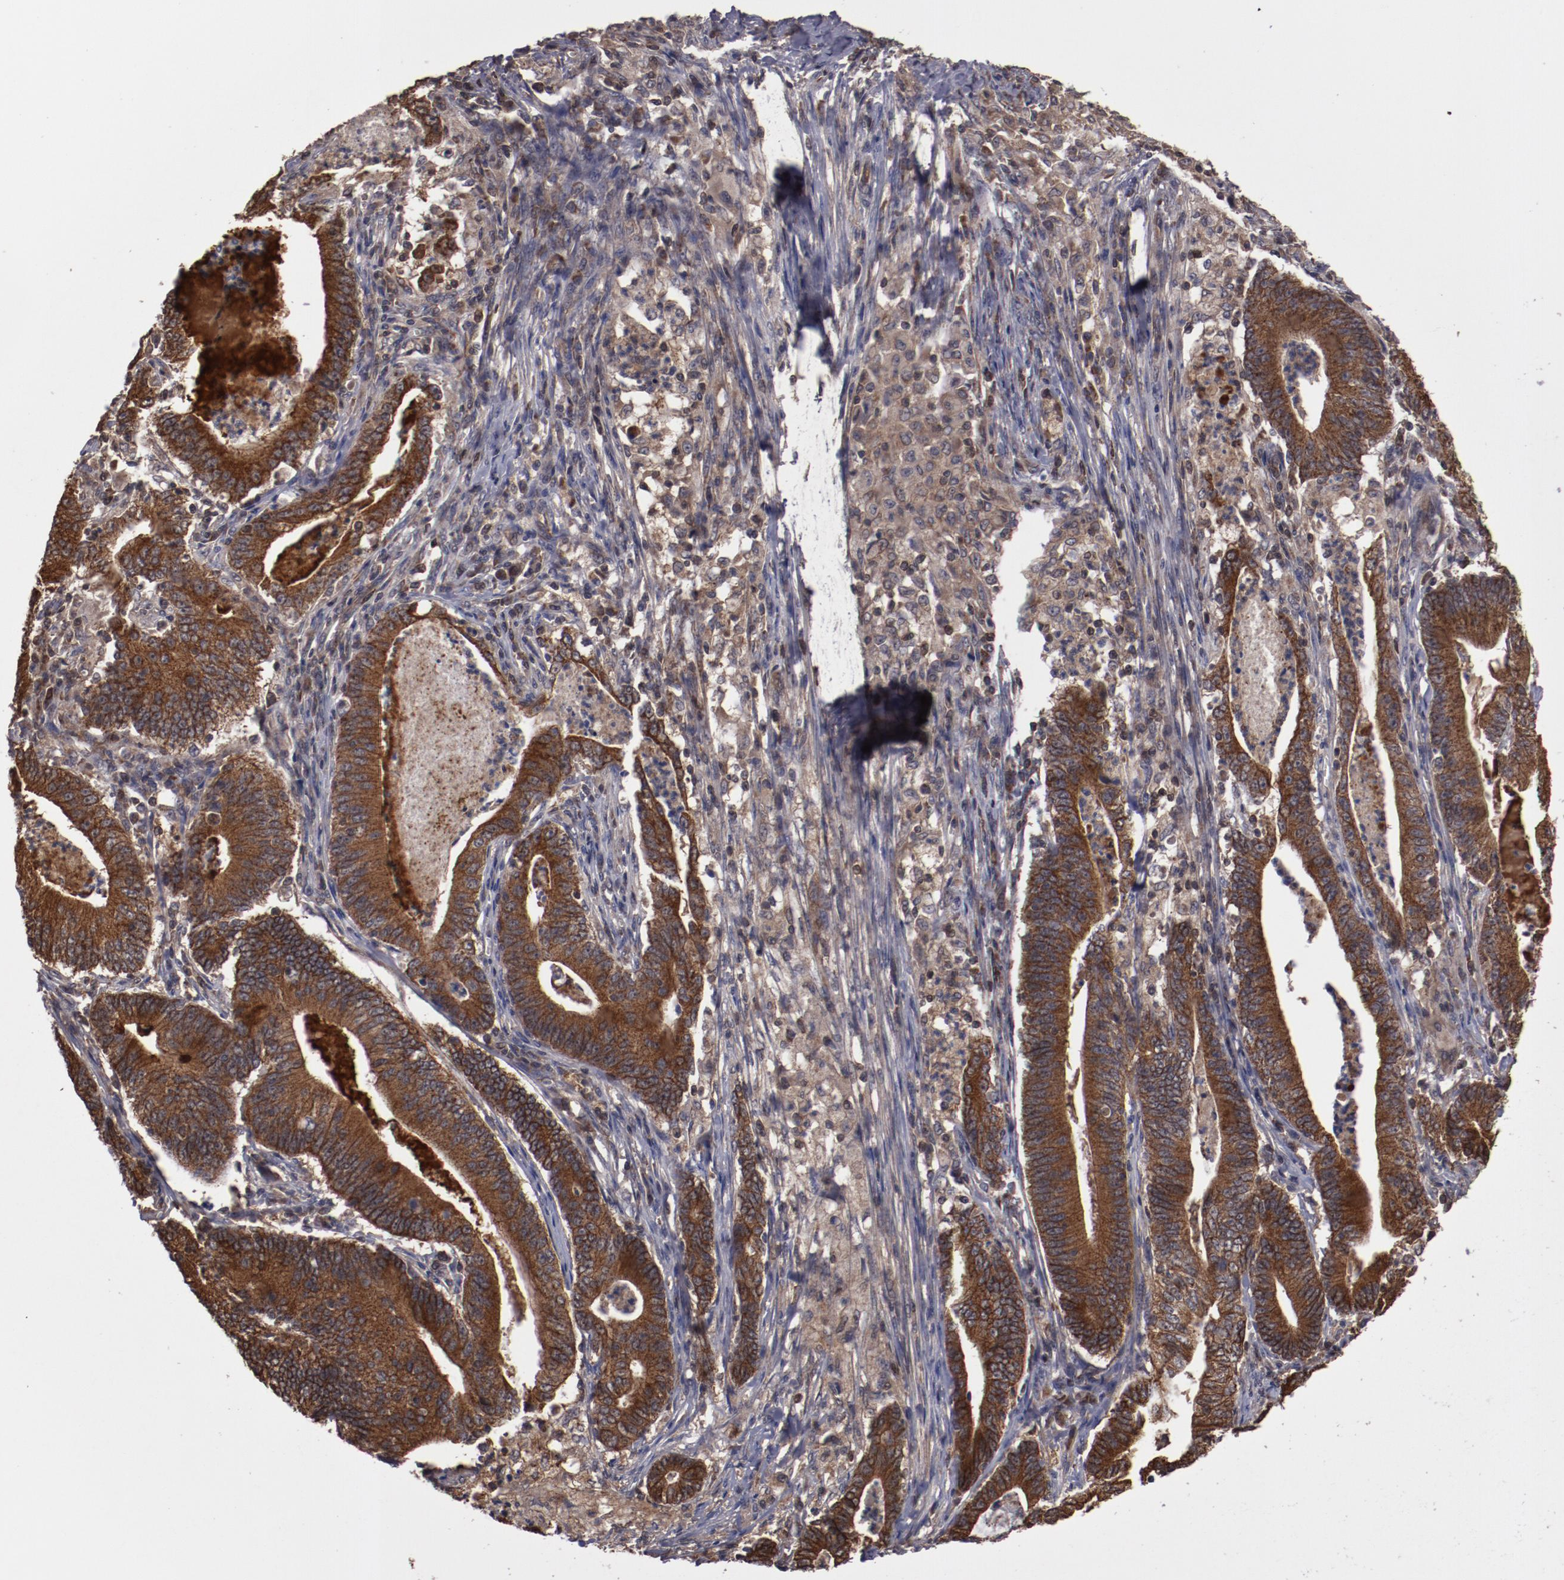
{"staining": {"intensity": "strong", "quantity": ">75%", "location": "cytoplasmic/membranous"}, "tissue": "stomach cancer", "cell_type": "Tumor cells", "image_type": "cancer", "snomed": [{"axis": "morphology", "description": "Adenocarcinoma, NOS"}, {"axis": "topography", "description": "Stomach, lower"}], "caption": "An image of human stomach adenocarcinoma stained for a protein shows strong cytoplasmic/membranous brown staining in tumor cells. Using DAB (brown) and hematoxylin (blue) stains, captured at high magnification using brightfield microscopy.", "gene": "RPS6KA6", "patient": {"sex": "female", "age": 86}}